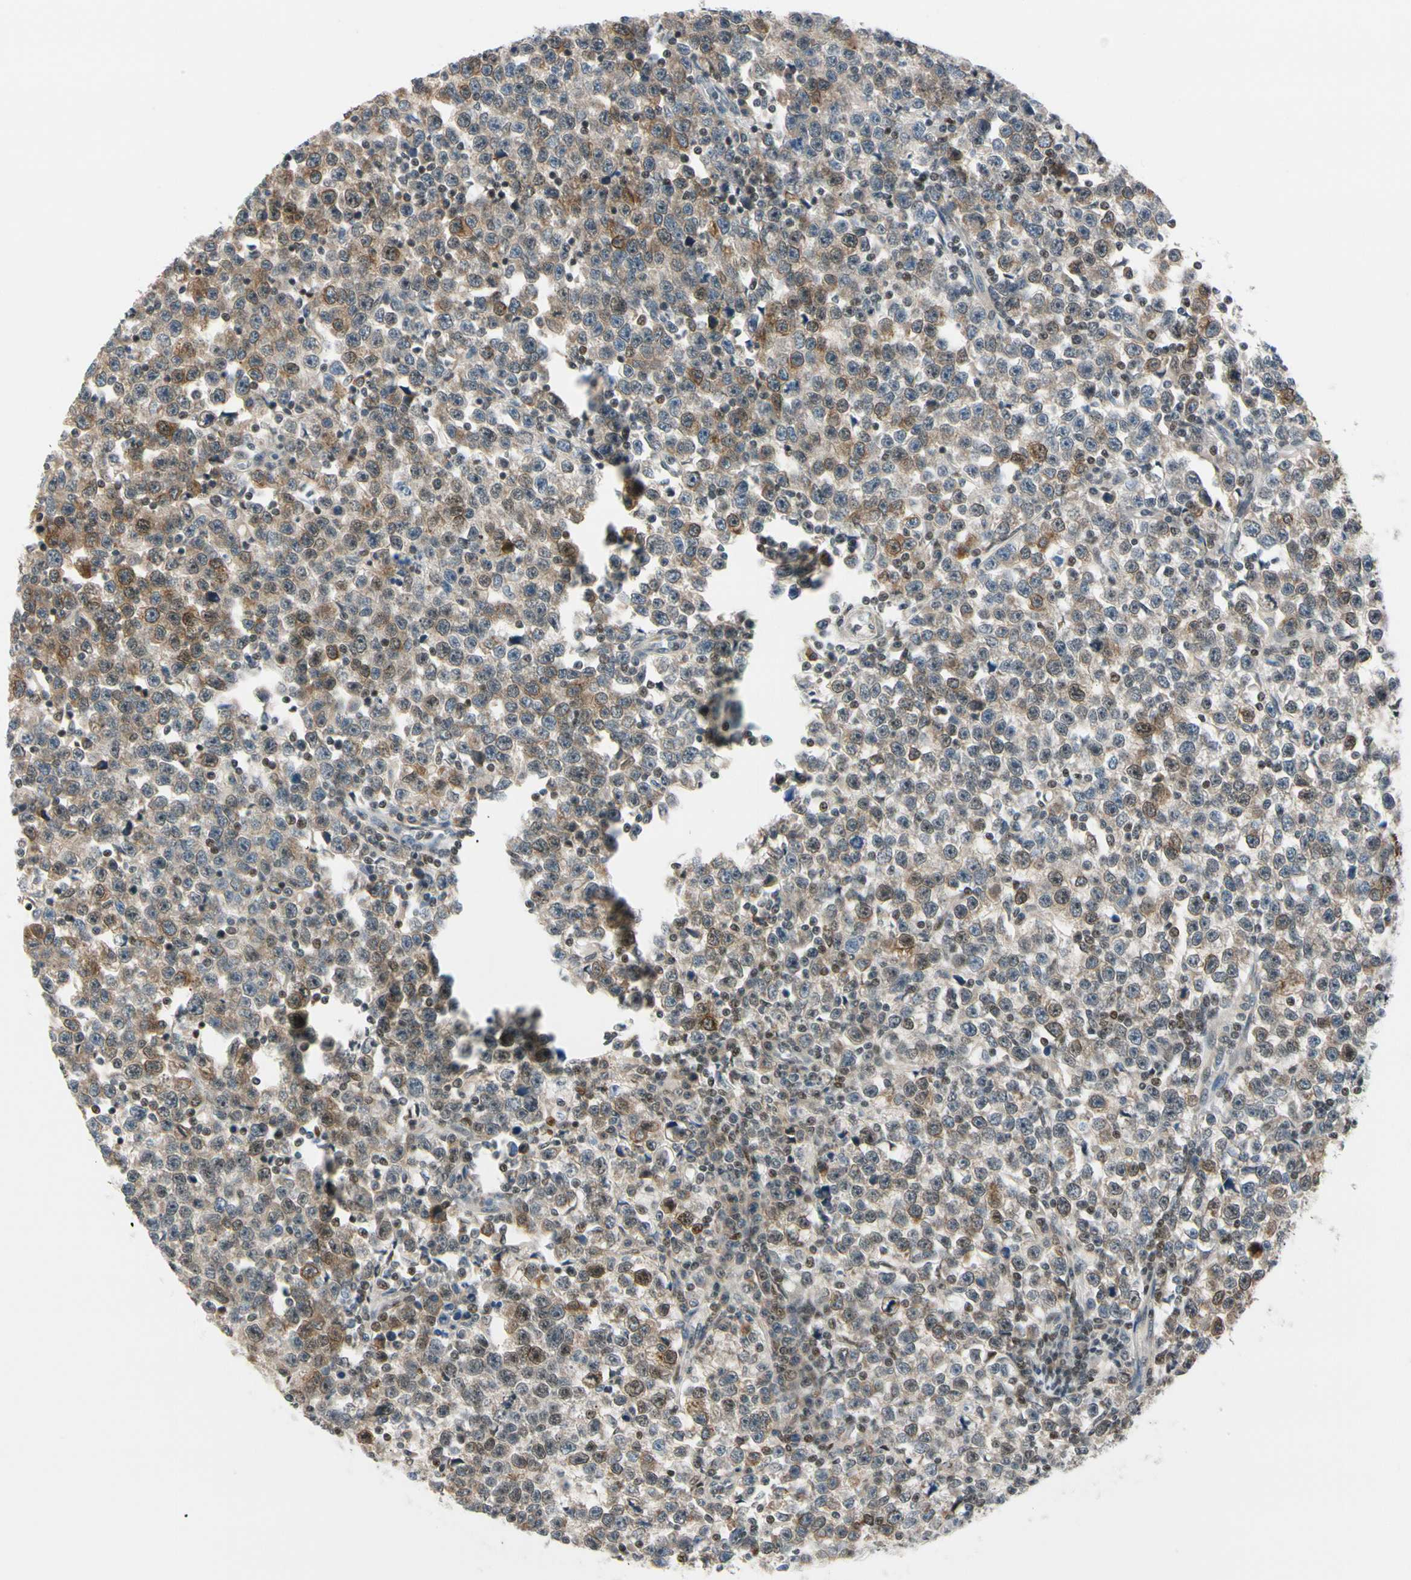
{"staining": {"intensity": "weak", "quantity": "25%-75%", "location": "cytoplasmic/membranous"}, "tissue": "testis cancer", "cell_type": "Tumor cells", "image_type": "cancer", "snomed": [{"axis": "morphology", "description": "Seminoma, NOS"}, {"axis": "topography", "description": "Testis"}], "caption": "Immunohistochemical staining of human testis seminoma reveals weak cytoplasmic/membranous protein expression in approximately 25%-75% of tumor cells. The protein of interest is shown in brown color, while the nuclei are stained blue.", "gene": "DAXX", "patient": {"sex": "male", "age": 43}}